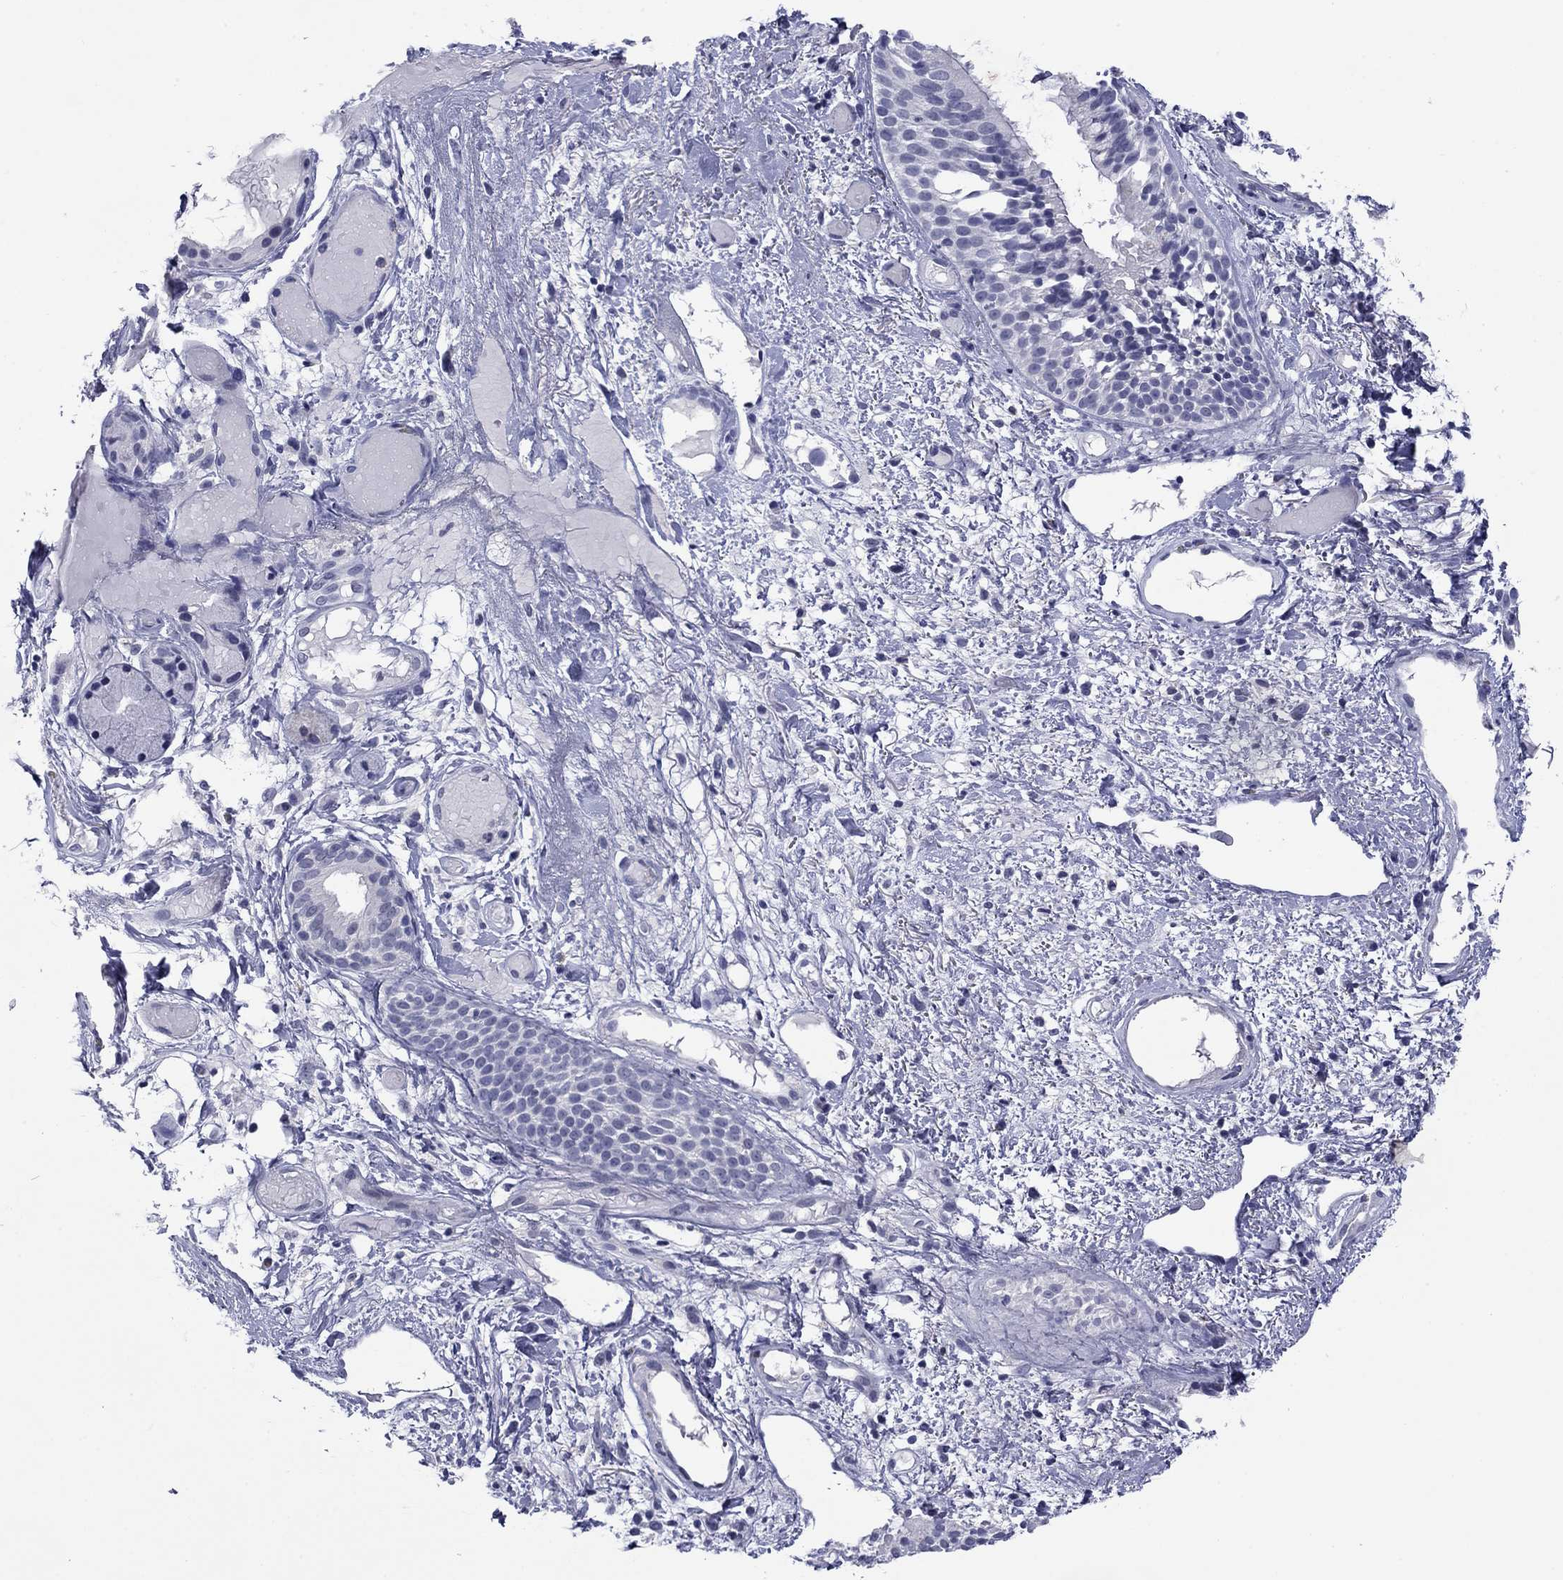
{"staining": {"intensity": "negative", "quantity": "none", "location": "none"}, "tissue": "soft tissue", "cell_type": "Fibroblasts", "image_type": "normal", "snomed": [{"axis": "morphology", "description": "Normal tissue, NOS"}, {"axis": "topography", "description": "Cartilage tissue"}], "caption": "High power microscopy image of an IHC photomicrograph of unremarkable soft tissue, revealing no significant expression in fibroblasts. The staining was performed using DAB (3,3'-diaminobenzidine) to visualize the protein expression in brown, while the nuclei were stained in blue with hematoxylin (Magnification: 20x).", "gene": "TCFL5", "patient": {"sex": "male", "age": 62}}